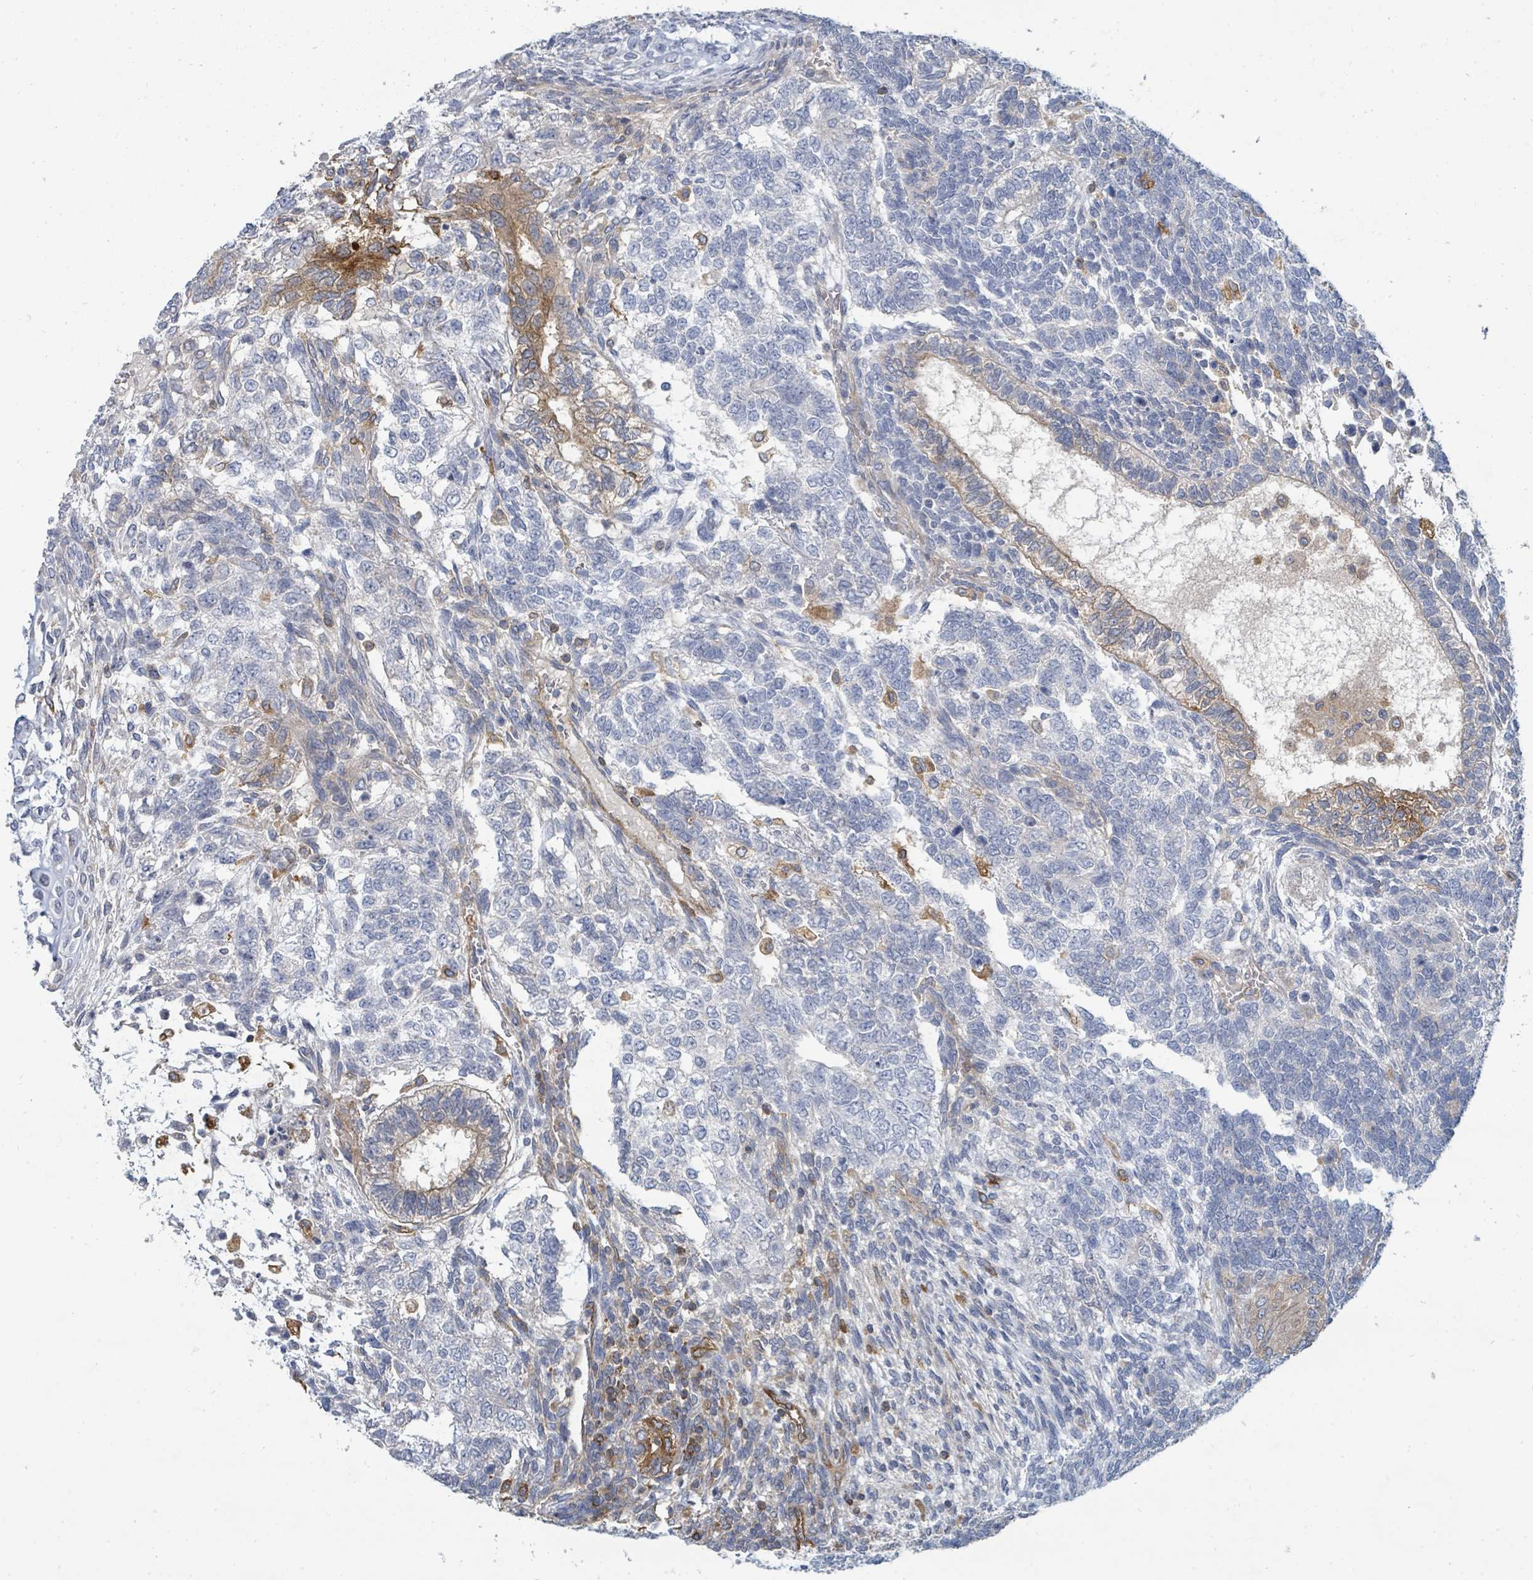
{"staining": {"intensity": "negative", "quantity": "none", "location": "none"}, "tissue": "testis cancer", "cell_type": "Tumor cells", "image_type": "cancer", "snomed": [{"axis": "morphology", "description": "Carcinoma, Embryonal, NOS"}, {"axis": "topography", "description": "Testis"}], "caption": "Immunohistochemical staining of human testis cancer (embryonal carcinoma) shows no significant positivity in tumor cells.", "gene": "IFIT1", "patient": {"sex": "male", "age": 23}}